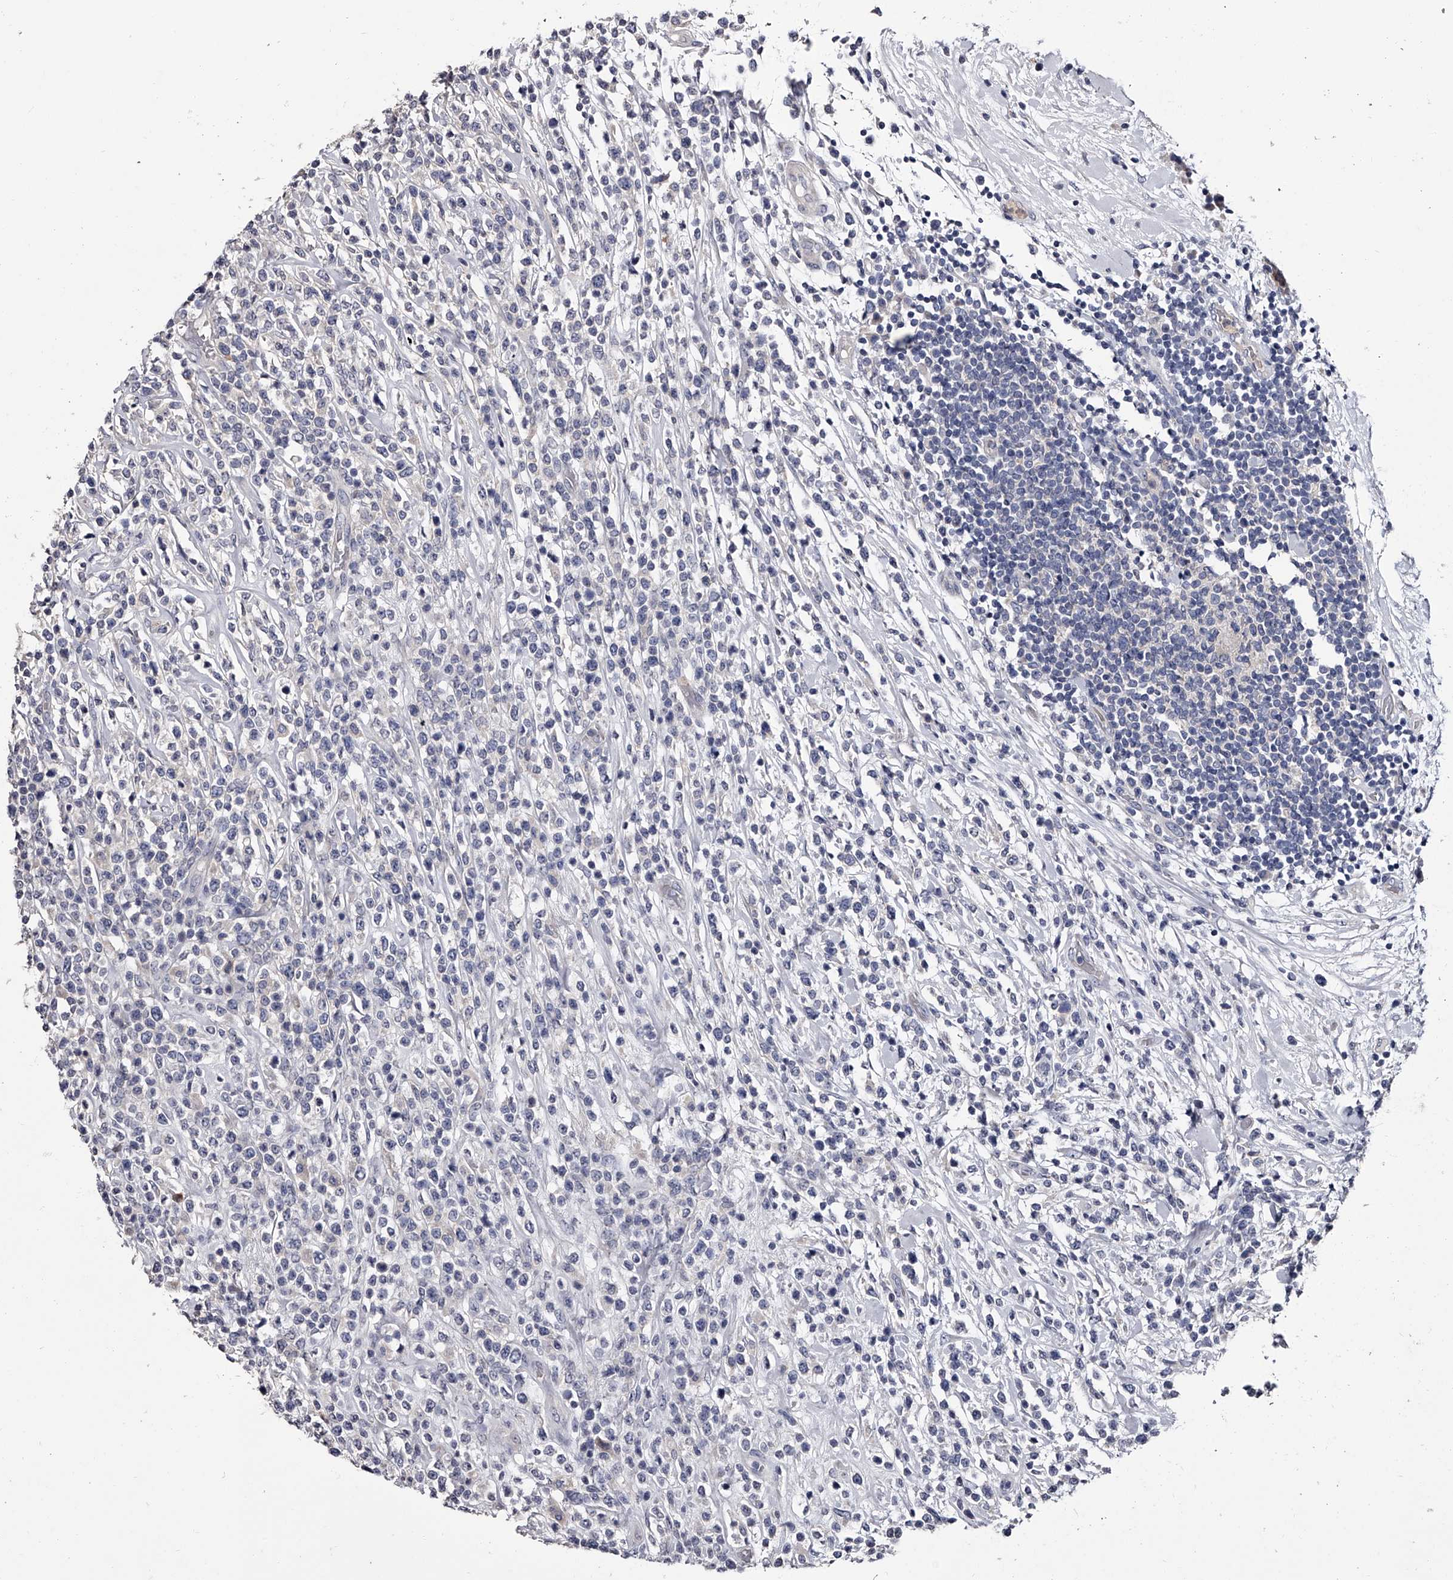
{"staining": {"intensity": "negative", "quantity": "none", "location": "none"}, "tissue": "lymphoma", "cell_type": "Tumor cells", "image_type": "cancer", "snomed": [{"axis": "morphology", "description": "Malignant lymphoma, non-Hodgkin's type, High grade"}, {"axis": "topography", "description": "Colon"}], "caption": "High power microscopy photomicrograph of an immunohistochemistry image of lymphoma, revealing no significant staining in tumor cells.", "gene": "GAPVD1", "patient": {"sex": "female", "age": 53}}